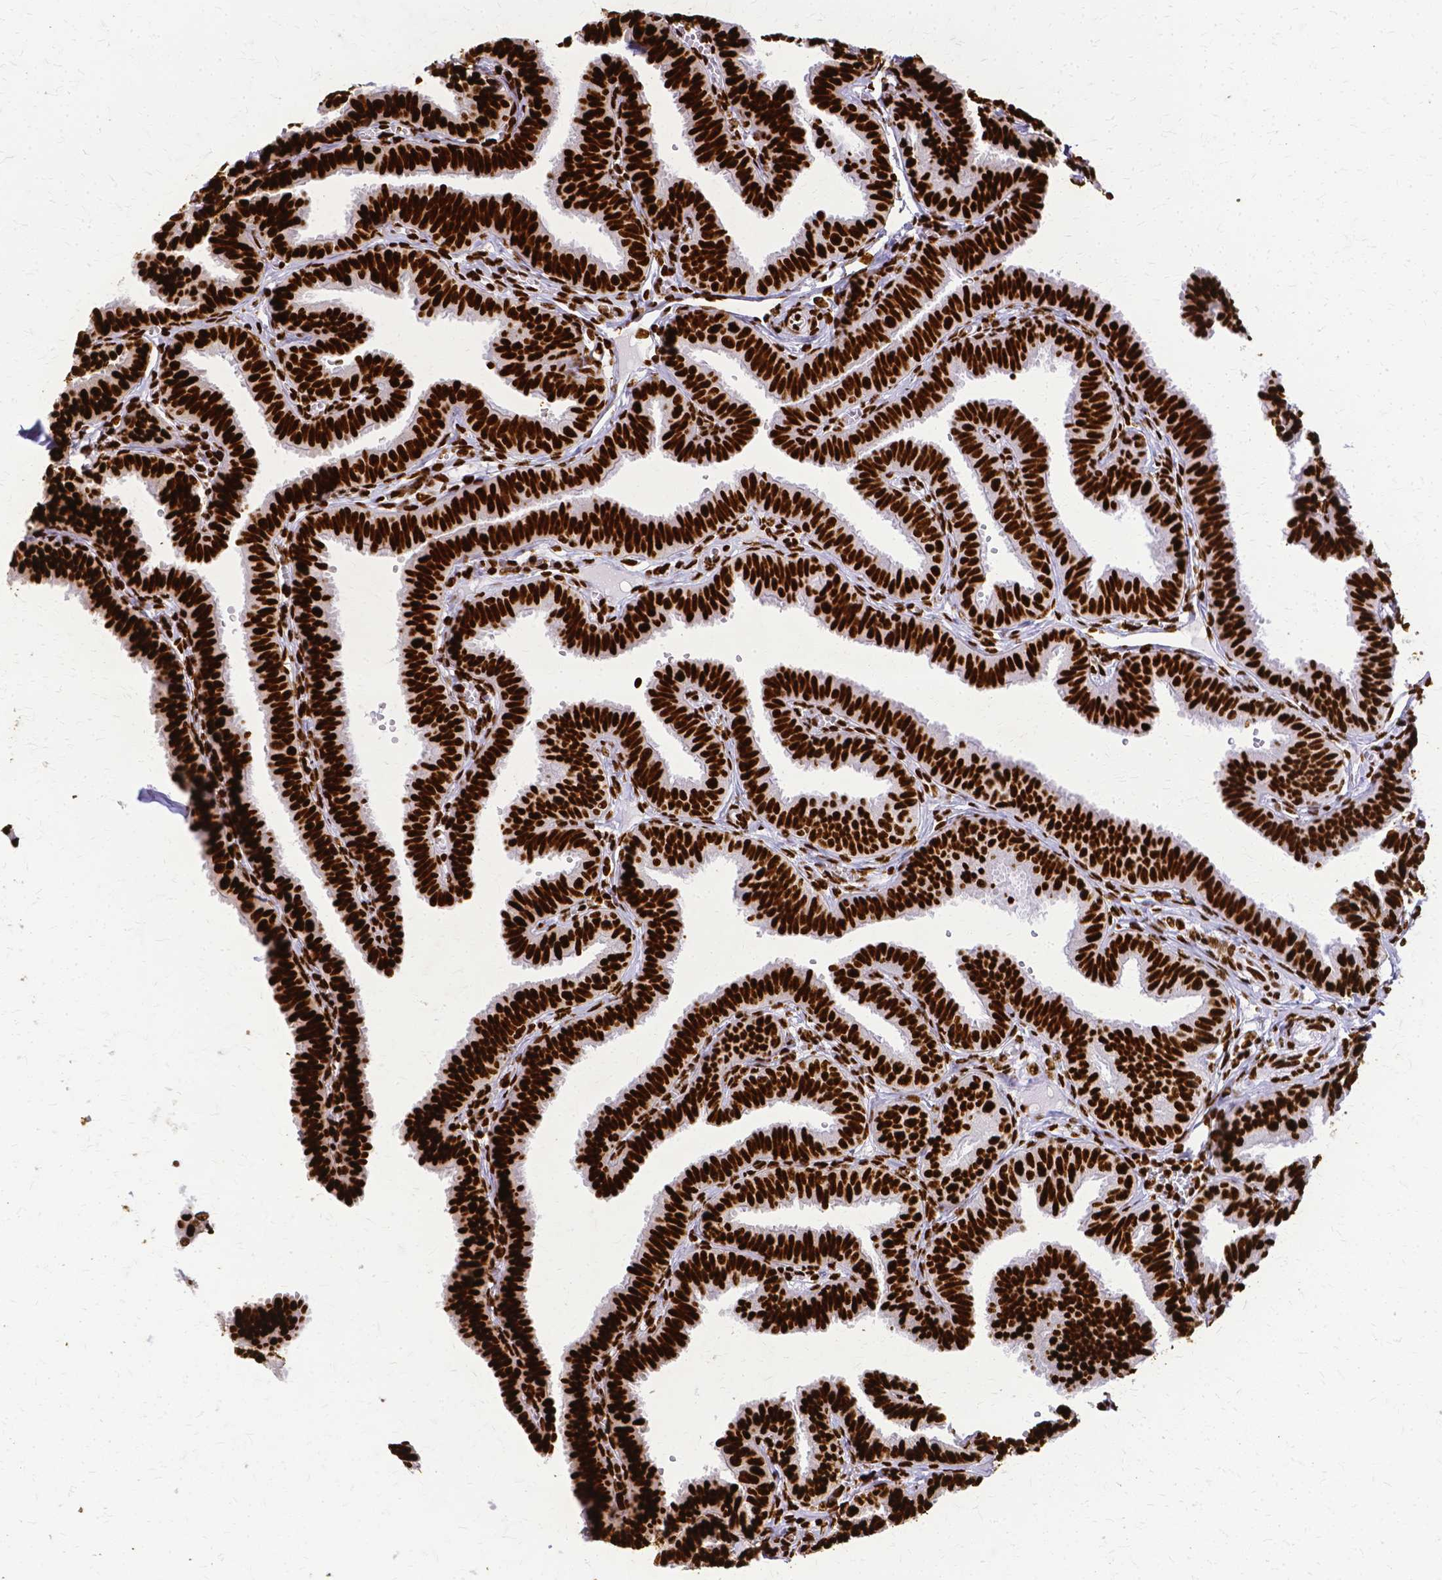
{"staining": {"intensity": "strong", "quantity": ">75%", "location": "nuclear"}, "tissue": "fallopian tube", "cell_type": "Glandular cells", "image_type": "normal", "snomed": [{"axis": "morphology", "description": "Normal tissue, NOS"}, {"axis": "topography", "description": "Fallopian tube"}], "caption": "High-magnification brightfield microscopy of normal fallopian tube stained with DAB (brown) and counterstained with hematoxylin (blue). glandular cells exhibit strong nuclear staining is appreciated in about>75% of cells. Using DAB (brown) and hematoxylin (blue) stains, captured at high magnification using brightfield microscopy.", "gene": "SFPQ", "patient": {"sex": "female", "age": 25}}